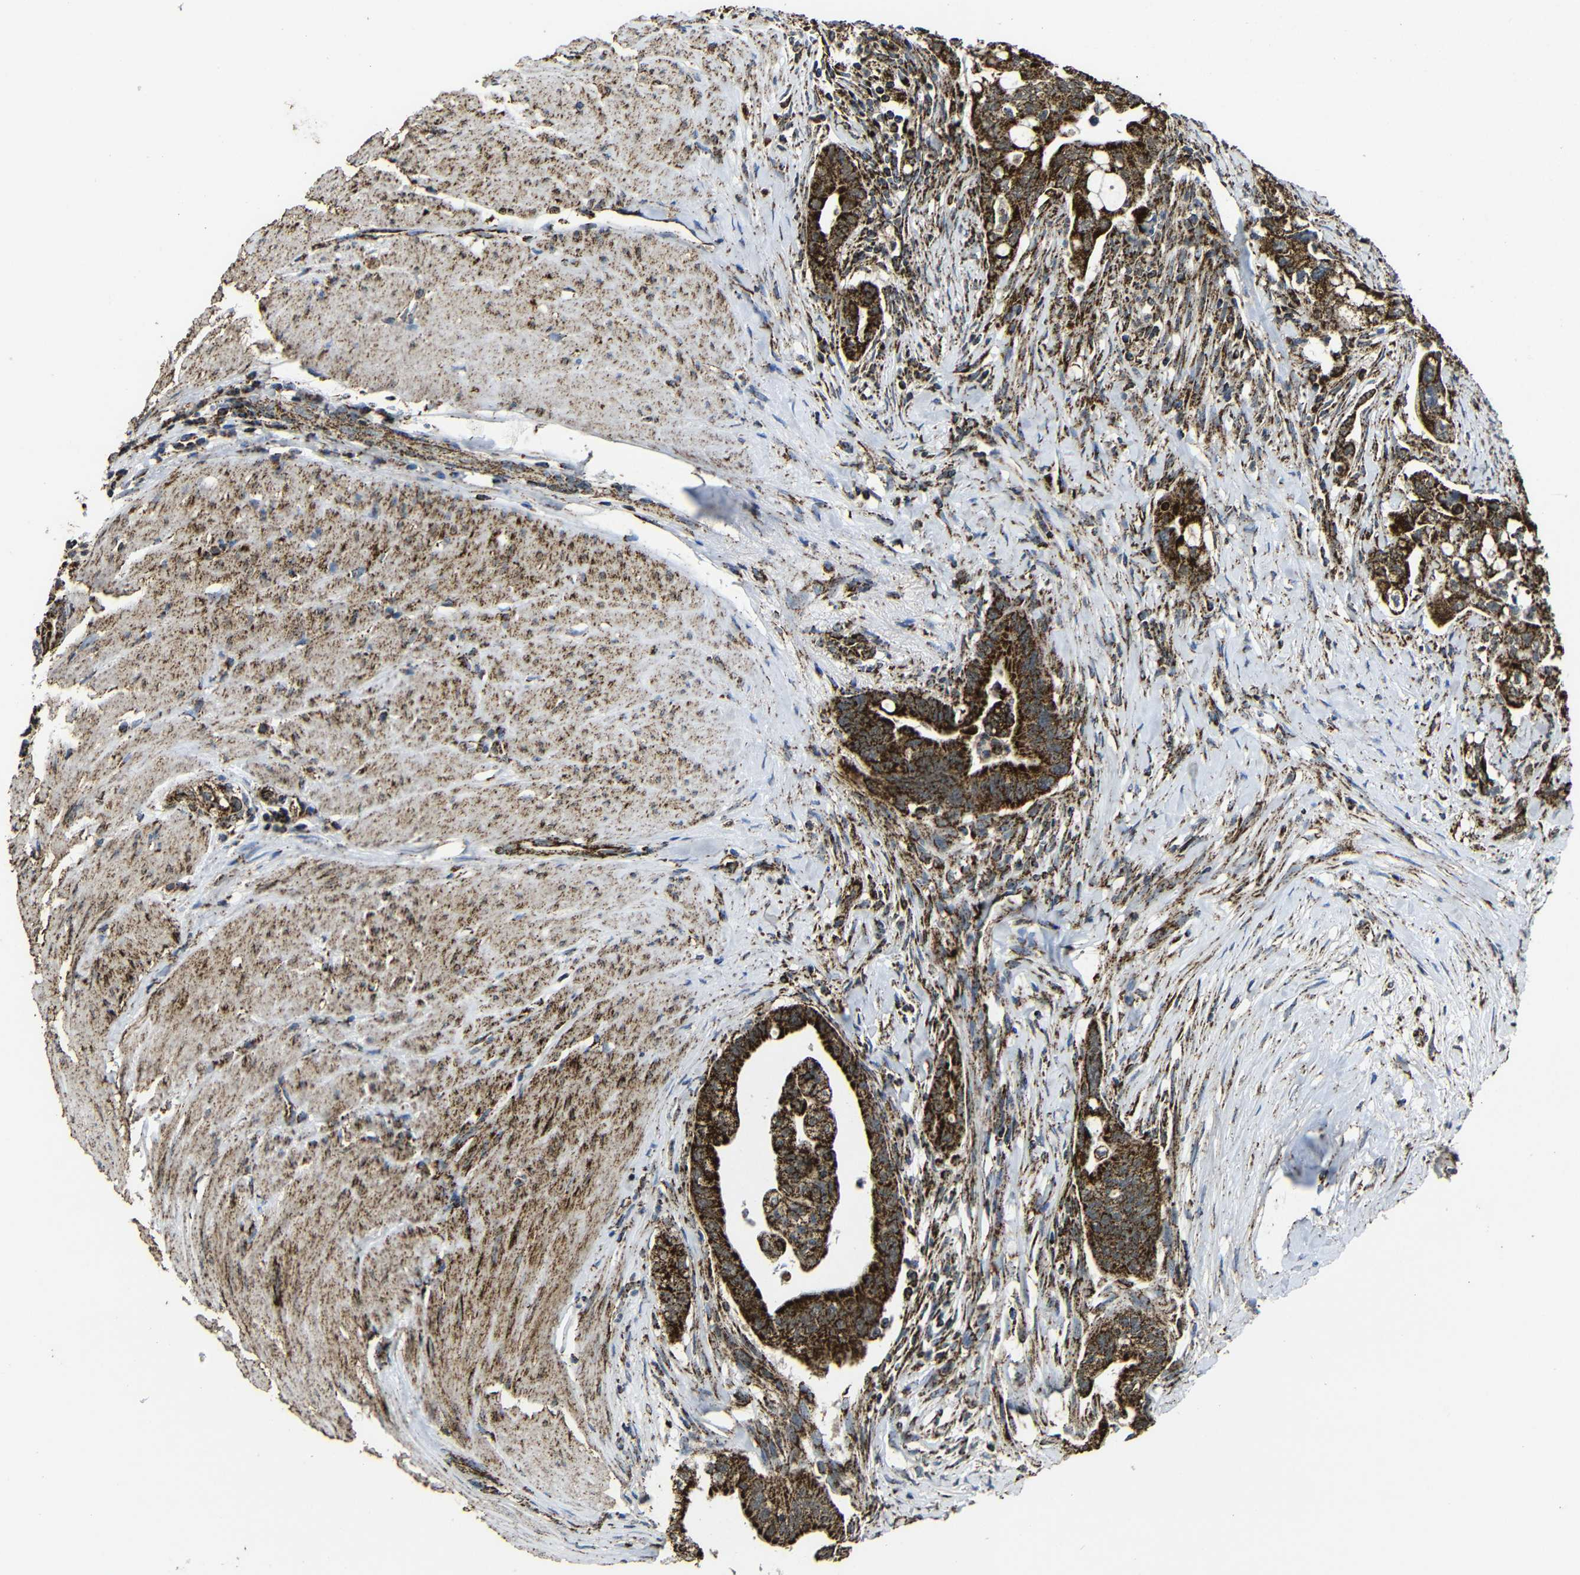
{"staining": {"intensity": "strong", "quantity": ">75%", "location": "cytoplasmic/membranous"}, "tissue": "pancreatic cancer", "cell_type": "Tumor cells", "image_type": "cancer", "snomed": [{"axis": "morphology", "description": "Adenocarcinoma, NOS"}, {"axis": "topography", "description": "Pancreas"}], "caption": "There is high levels of strong cytoplasmic/membranous positivity in tumor cells of pancreatic cancer (adenocarcinoma), as demonstrated by immunohistochemical staining (brown color).", "gene": "ATP5F1A", "patient": {"sex": "male", "age": 70}}